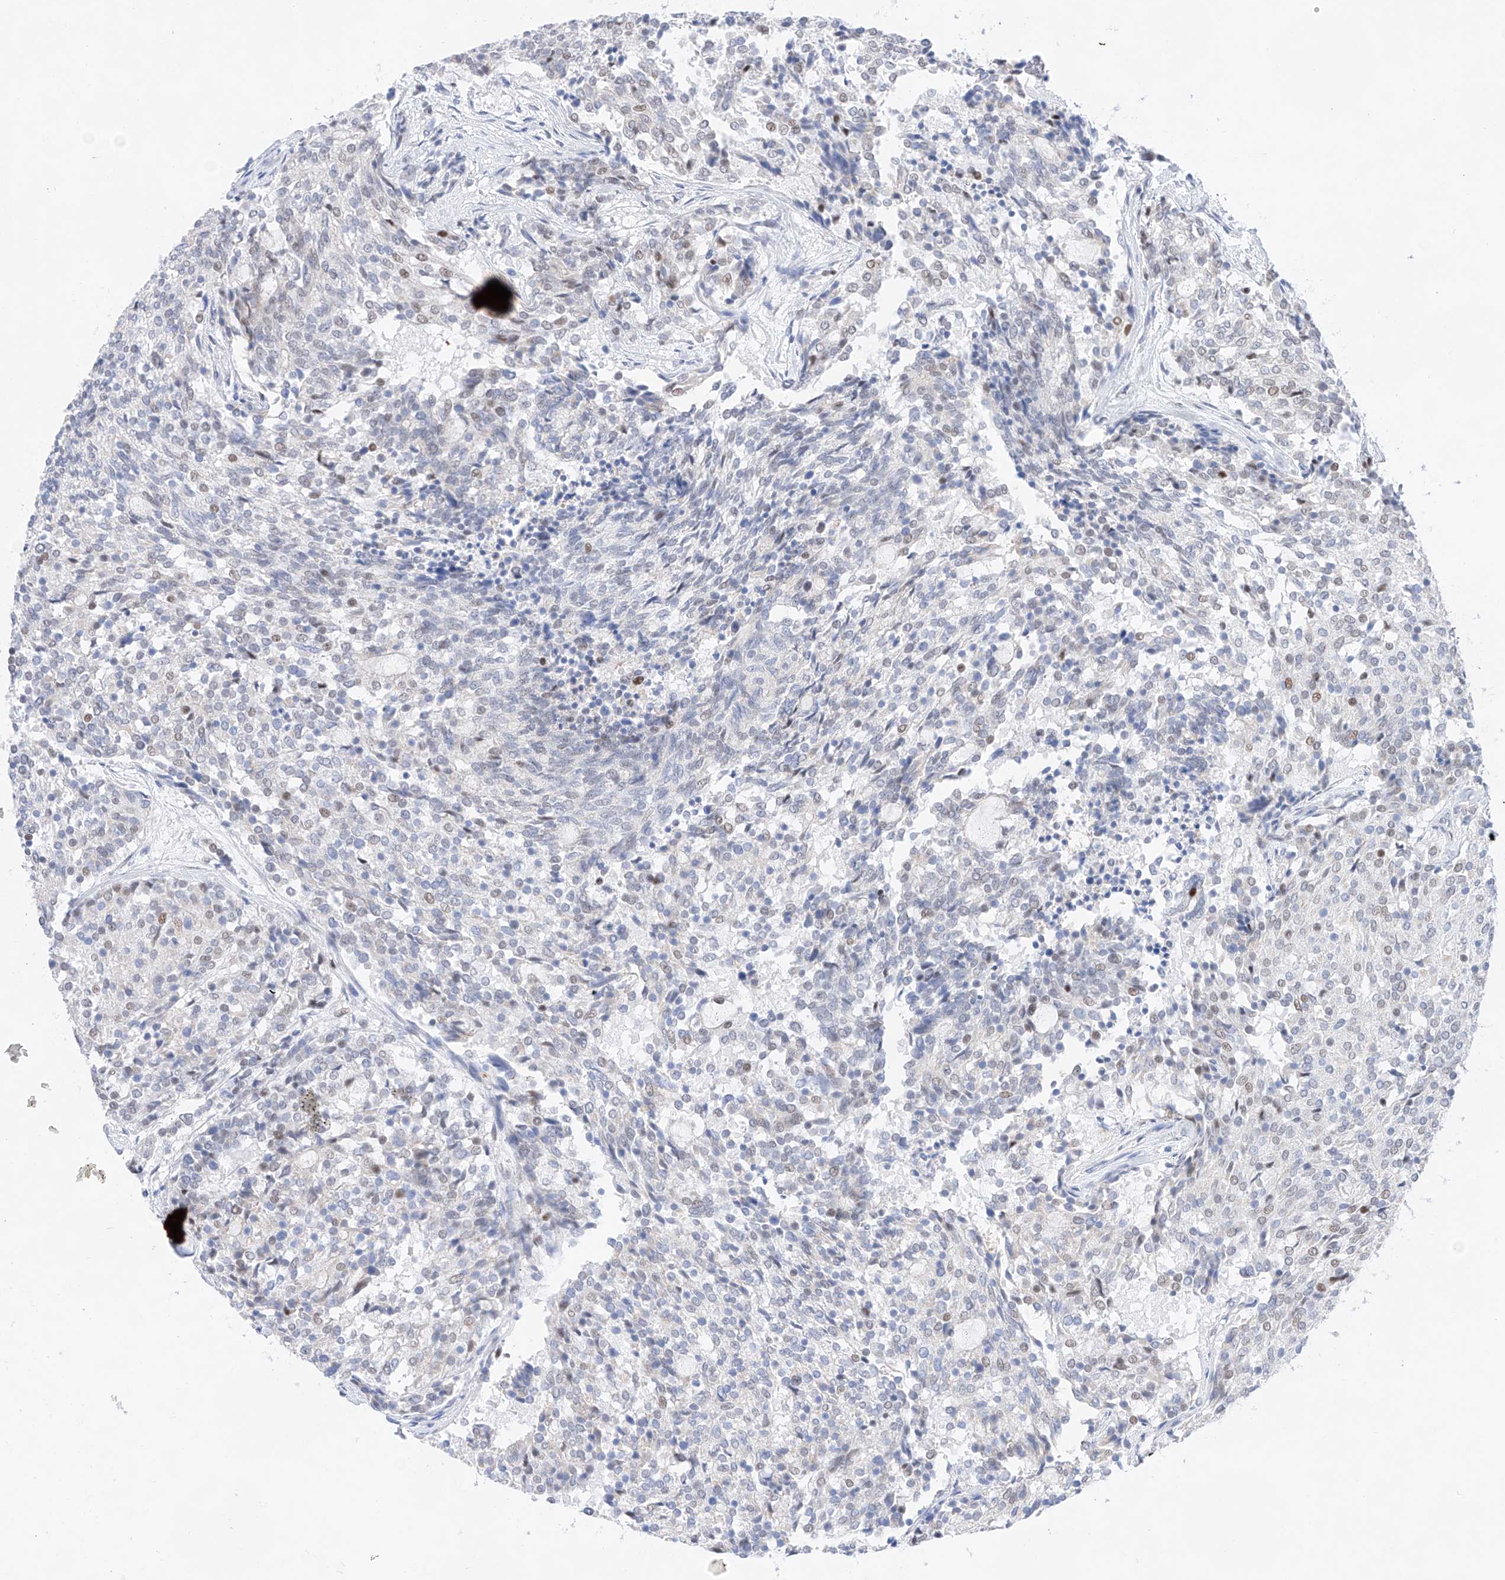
{"staining": {"intensity": "negative", "quantity": "none", "location": "none"}, "tissue": "carcinoid", "cell_type": "Tumor cells", "image_type": "cancer", "snomed": [{"axis": "morphology", "description": "Carcinoid, malignant, NOS"}, {"axis": "topography", "description": "Pancreas"}], "caption": "Carcinoid (malignant) was stained to show a protein in brown. There is no significant positivity in tumor cells.", "gene": "NT5C3B", "patient": {"sex": "female", "age": 54}}